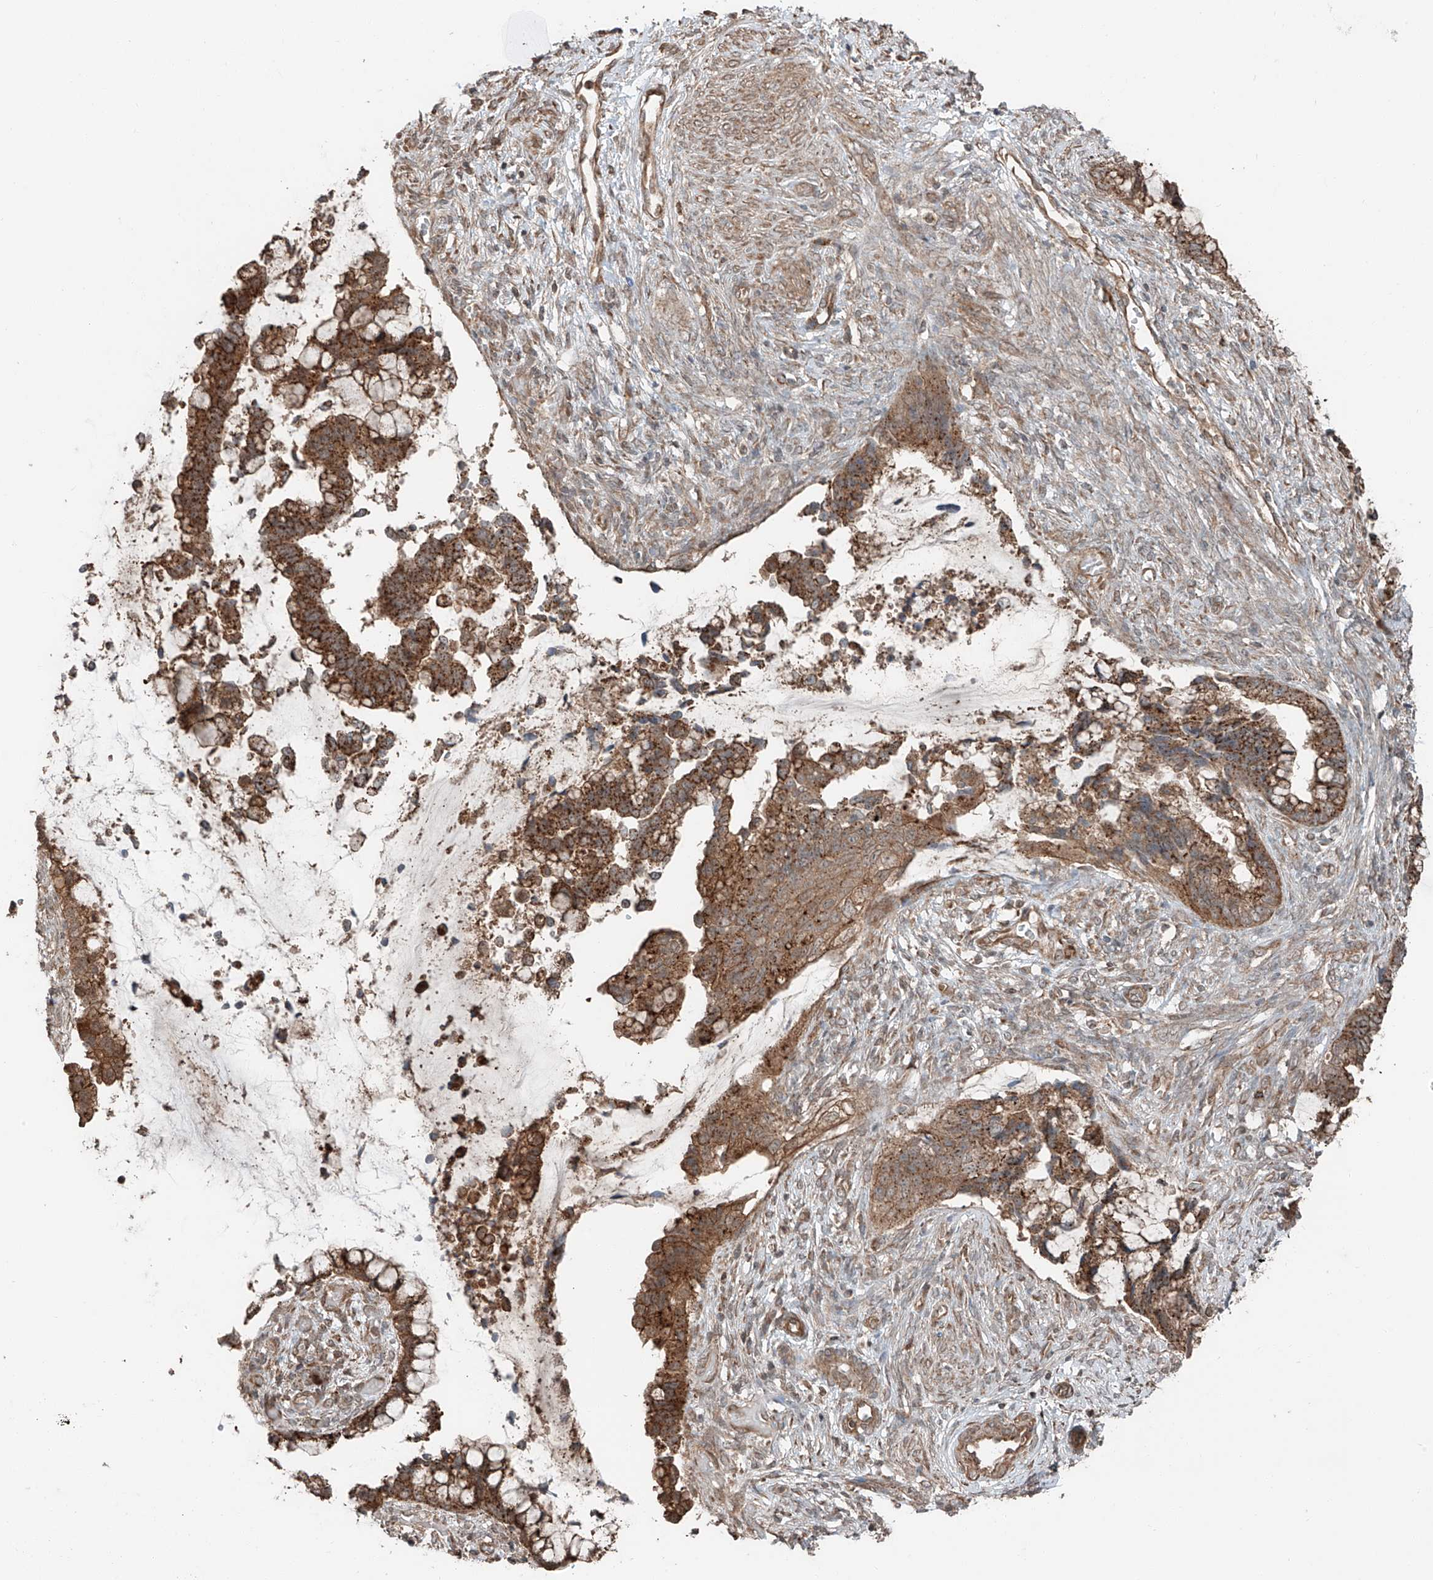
{"staining": {"intensity": "strong", "quantity": ">75%", "location": "cytoplasmic/membranous"}, "tissue": "cervical cancer", "cell_type": "Tumor cells", "image_type": "cancer", "snomed": [{"axis": "morphology", "description": "Adenocarcinoma, NOS"}, {"axis": "topography", "description": "Cervix"}], "caption": "Approximately >75% of tumor cells in cervical adenocarcinoma display strong cytoplasmic/membranous protein expression as visualized by brown immunohistochemical staining.", "gene": "CEP162", "patient": {"sex": "female", "age": 44}}